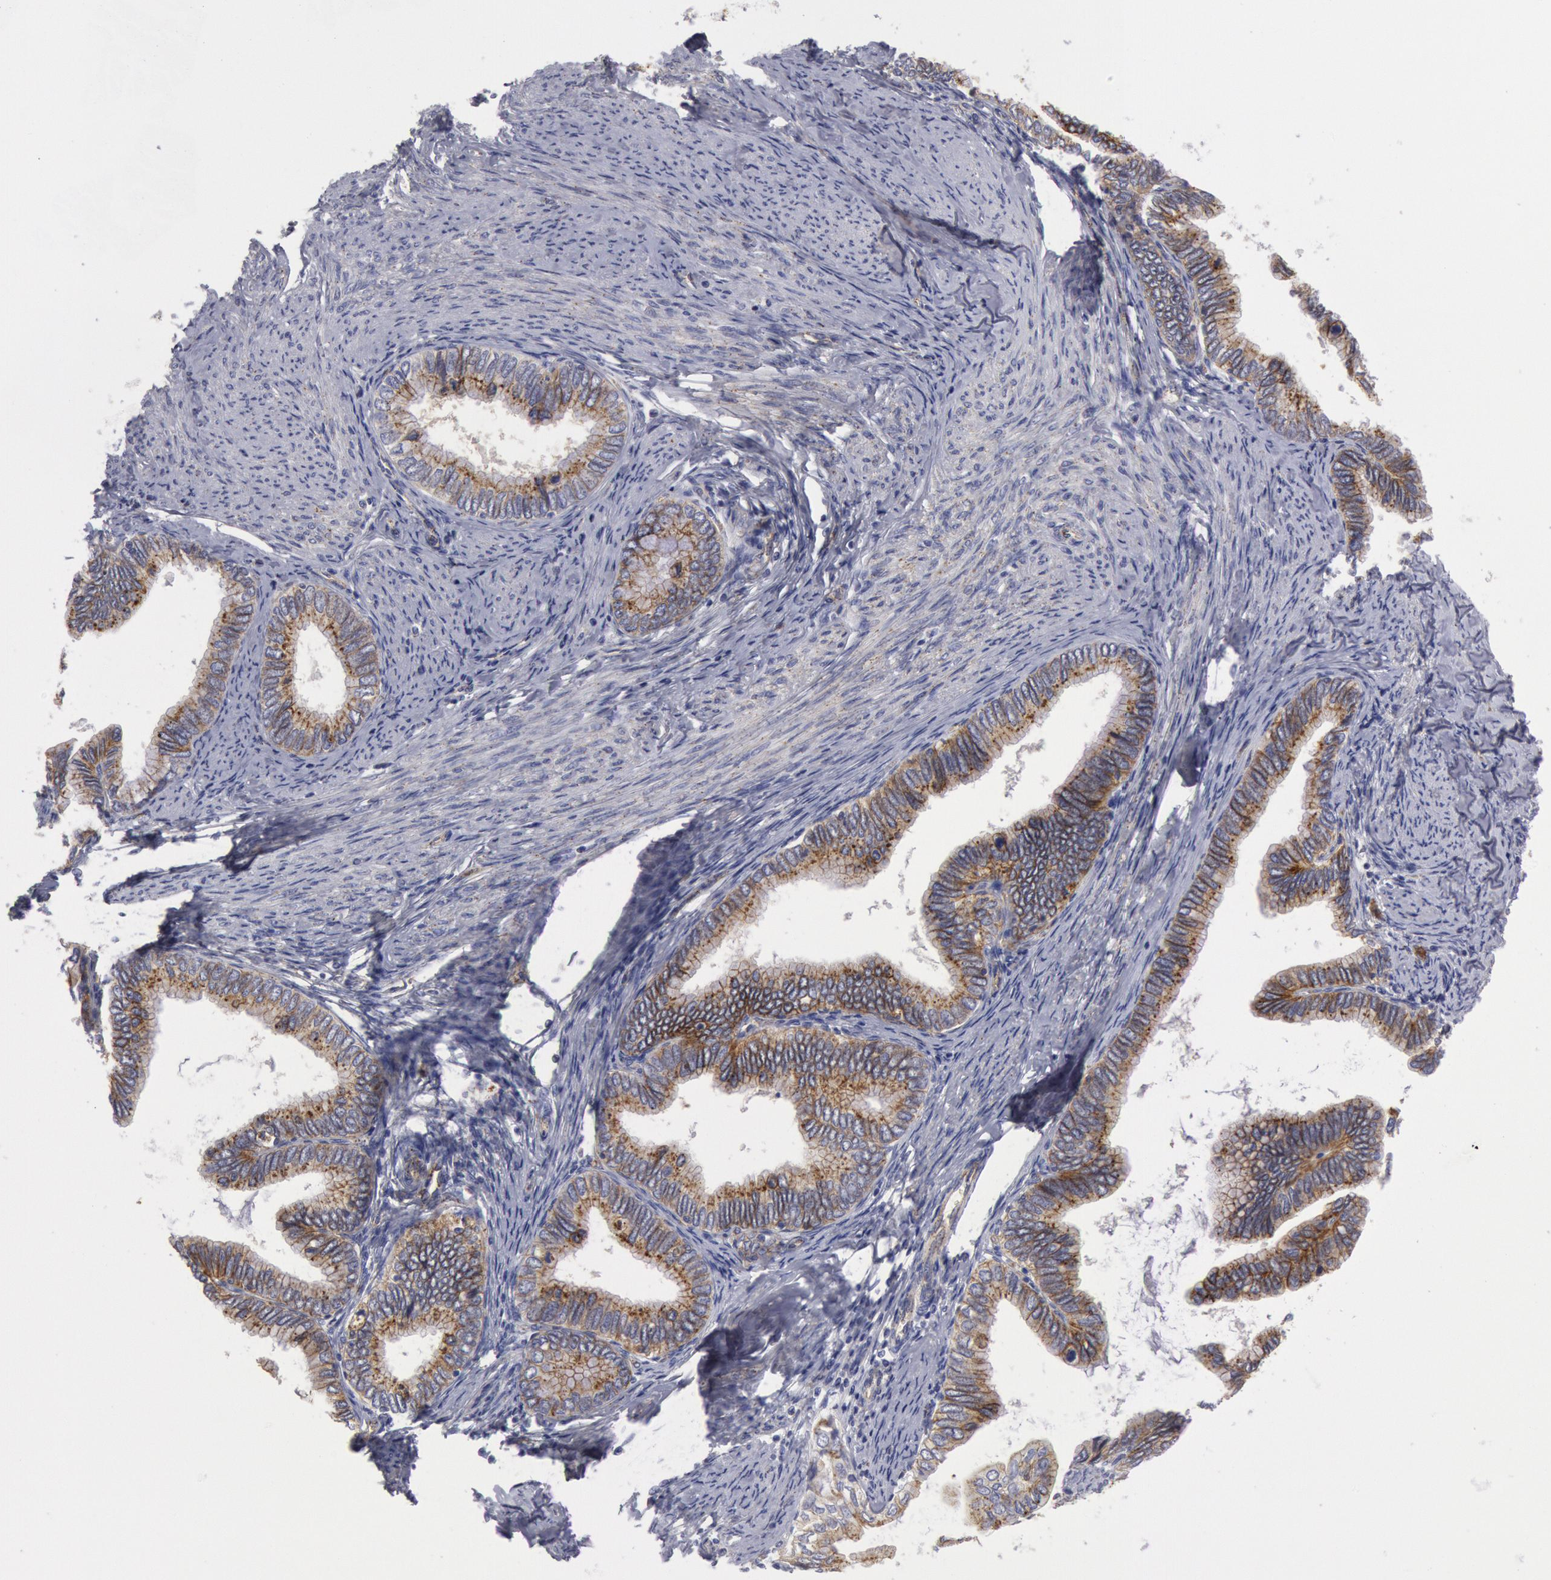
{"staining": {"intensity": "weak", "quantity": "25%-75%", "location": "cytoplasmic/membranous"}, "tissue": "cervical cancer", "cell_type": "Tumor cells", "image_type": "cancer", "snomed": [{"axis": "morphology", "description": "Adenocarcinoma, NOS"}, {"axis": "topography", "description": "Cervix"}], "caption": "The photomicrograph shows staining of cervical cancer, revealing weak cytoplasmic/membranous protein positivity (brown color) within tumor cells.", "gene": "FLOT1", "patient": {"sex": "female", "age": 49}}